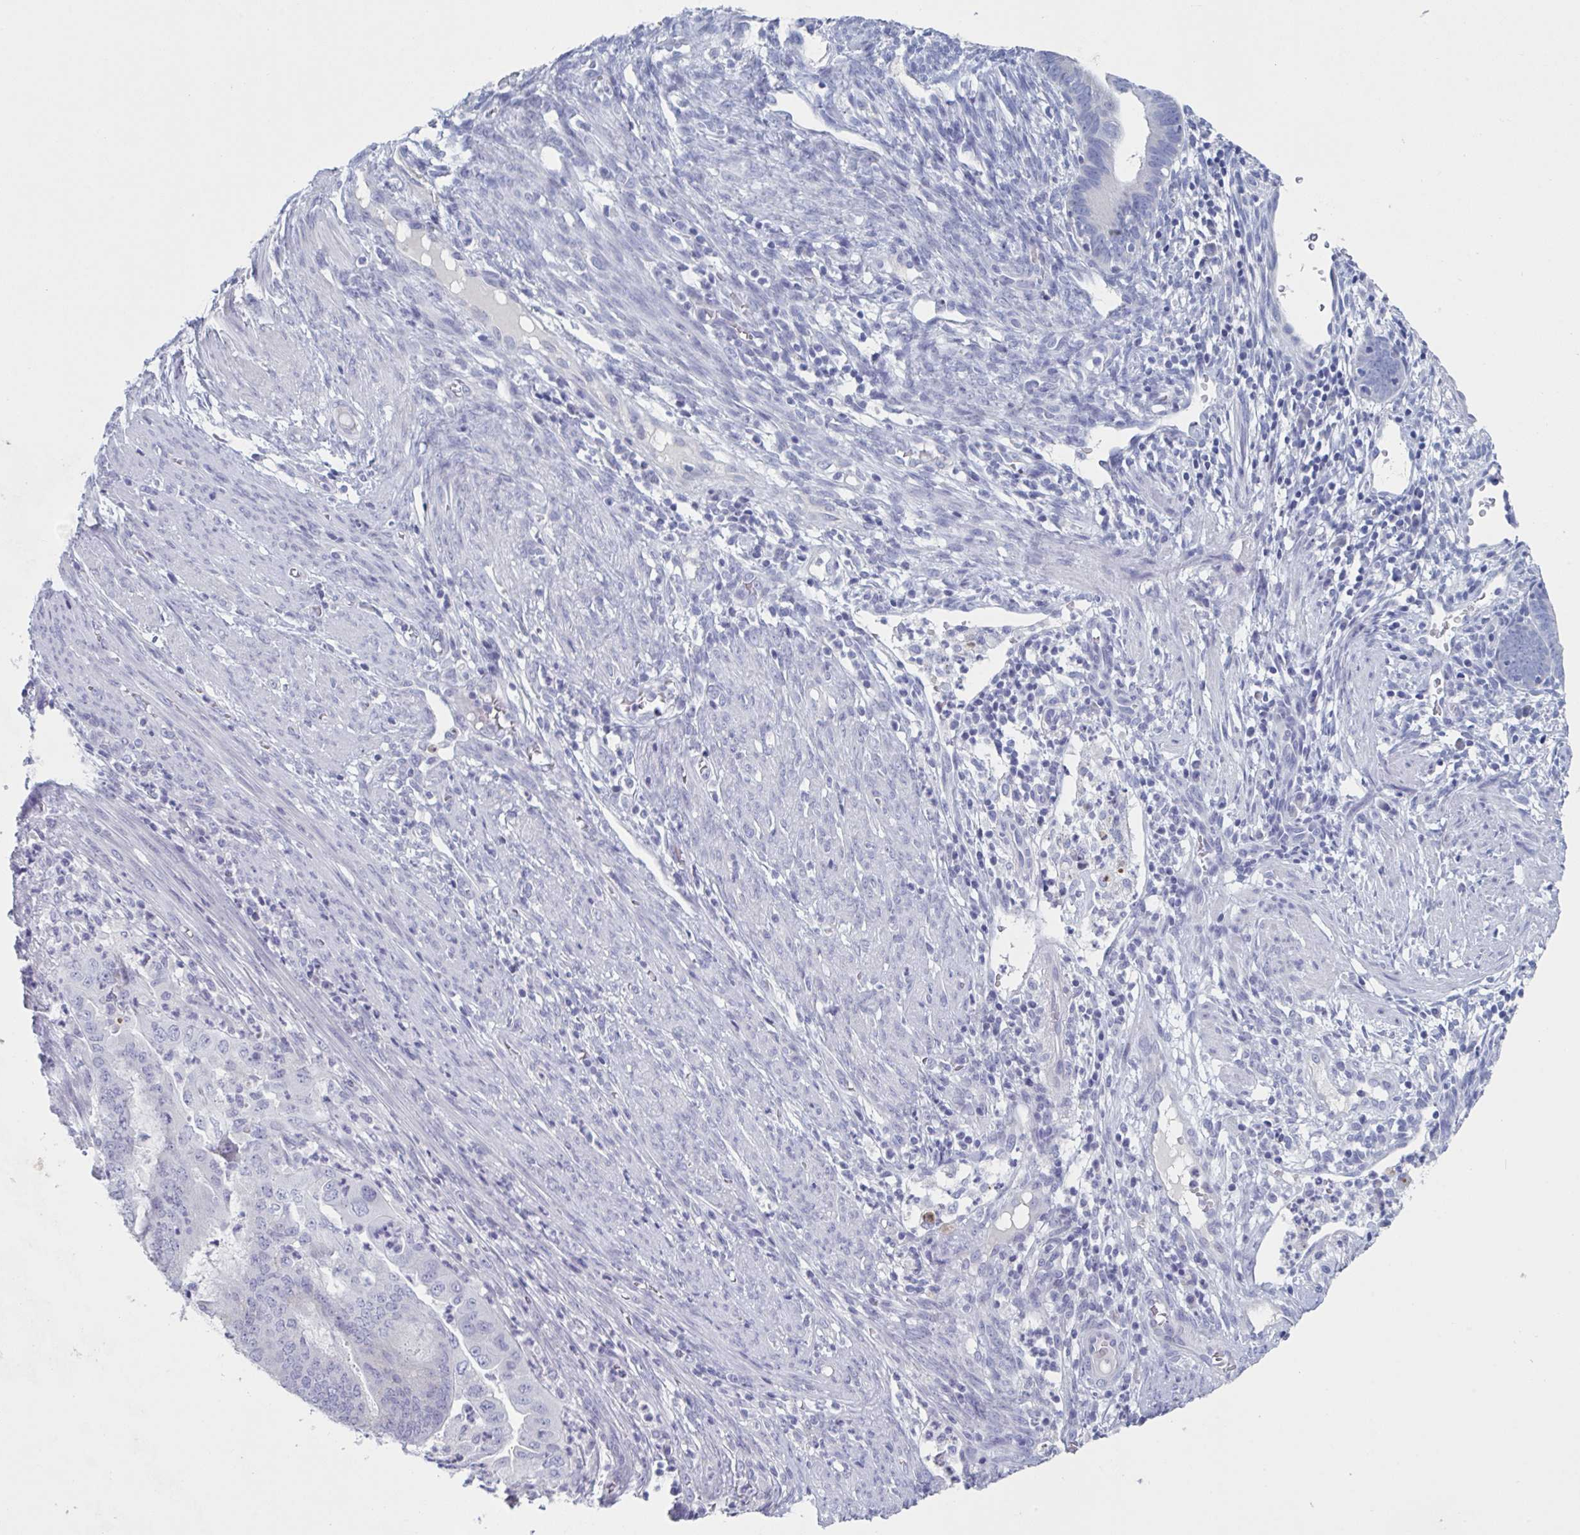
{"staining": {"intensity": "negative", "quantity": "none", "location": "none"}, "tissue": "endometrial cancer", "cell_type": "Tumor cells", "image_type": "cancer", "snomed": [{"axis": "morphology", "description": "Adenocarcinoma, NOS"}, {"axis": "topography", "description": "Endometrium"}], "caption": "Endometrial cancer was stained to show a protein in brown. There is no significant expression in tumor cells.", "gene": "NDUFC2", "patient": {"sex": "female", "age": 51}}